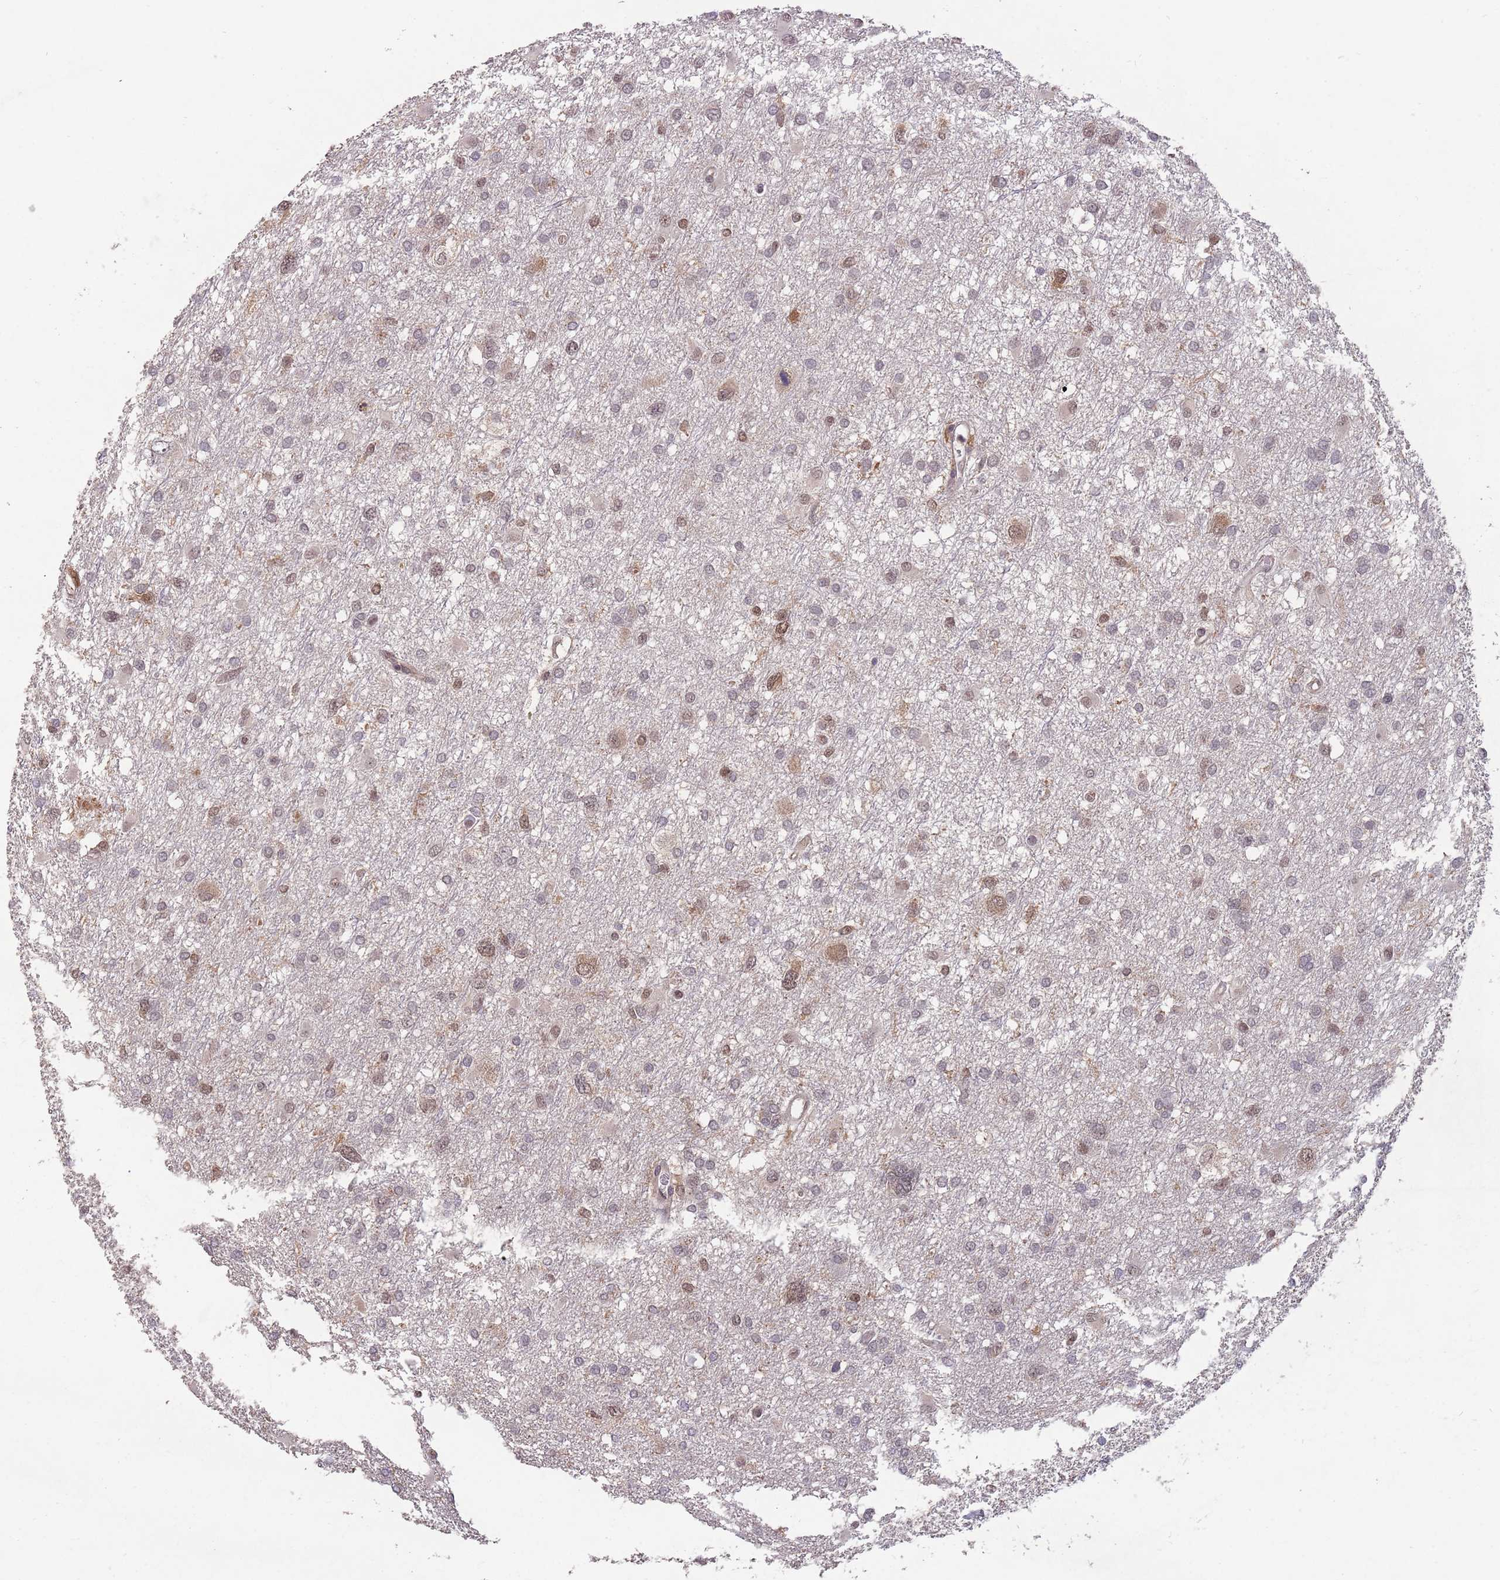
{"staining": {"intensity": "moderate", "quantity": "<25%", "location": "cytoplasmic/membranous,nuclear"}, "tissue": "glioma", "cell_type": "Tumor cells", "image_type": "cancer", "snomed": [{"axis": "morphology", "description": "Glioma, malignant, High grade"}, {"axis": "topography", "description": "Brain"}], "caption": "The micrograph shows immunohistochemical staining of malignant high-grade glioma. There is moderate cytoplasmic/membranous and nuclear staining is appreciated in approximately <25% of tumor cells.", "gene": "ZNF639", "patient": {"sex": "male", "age": 61}}